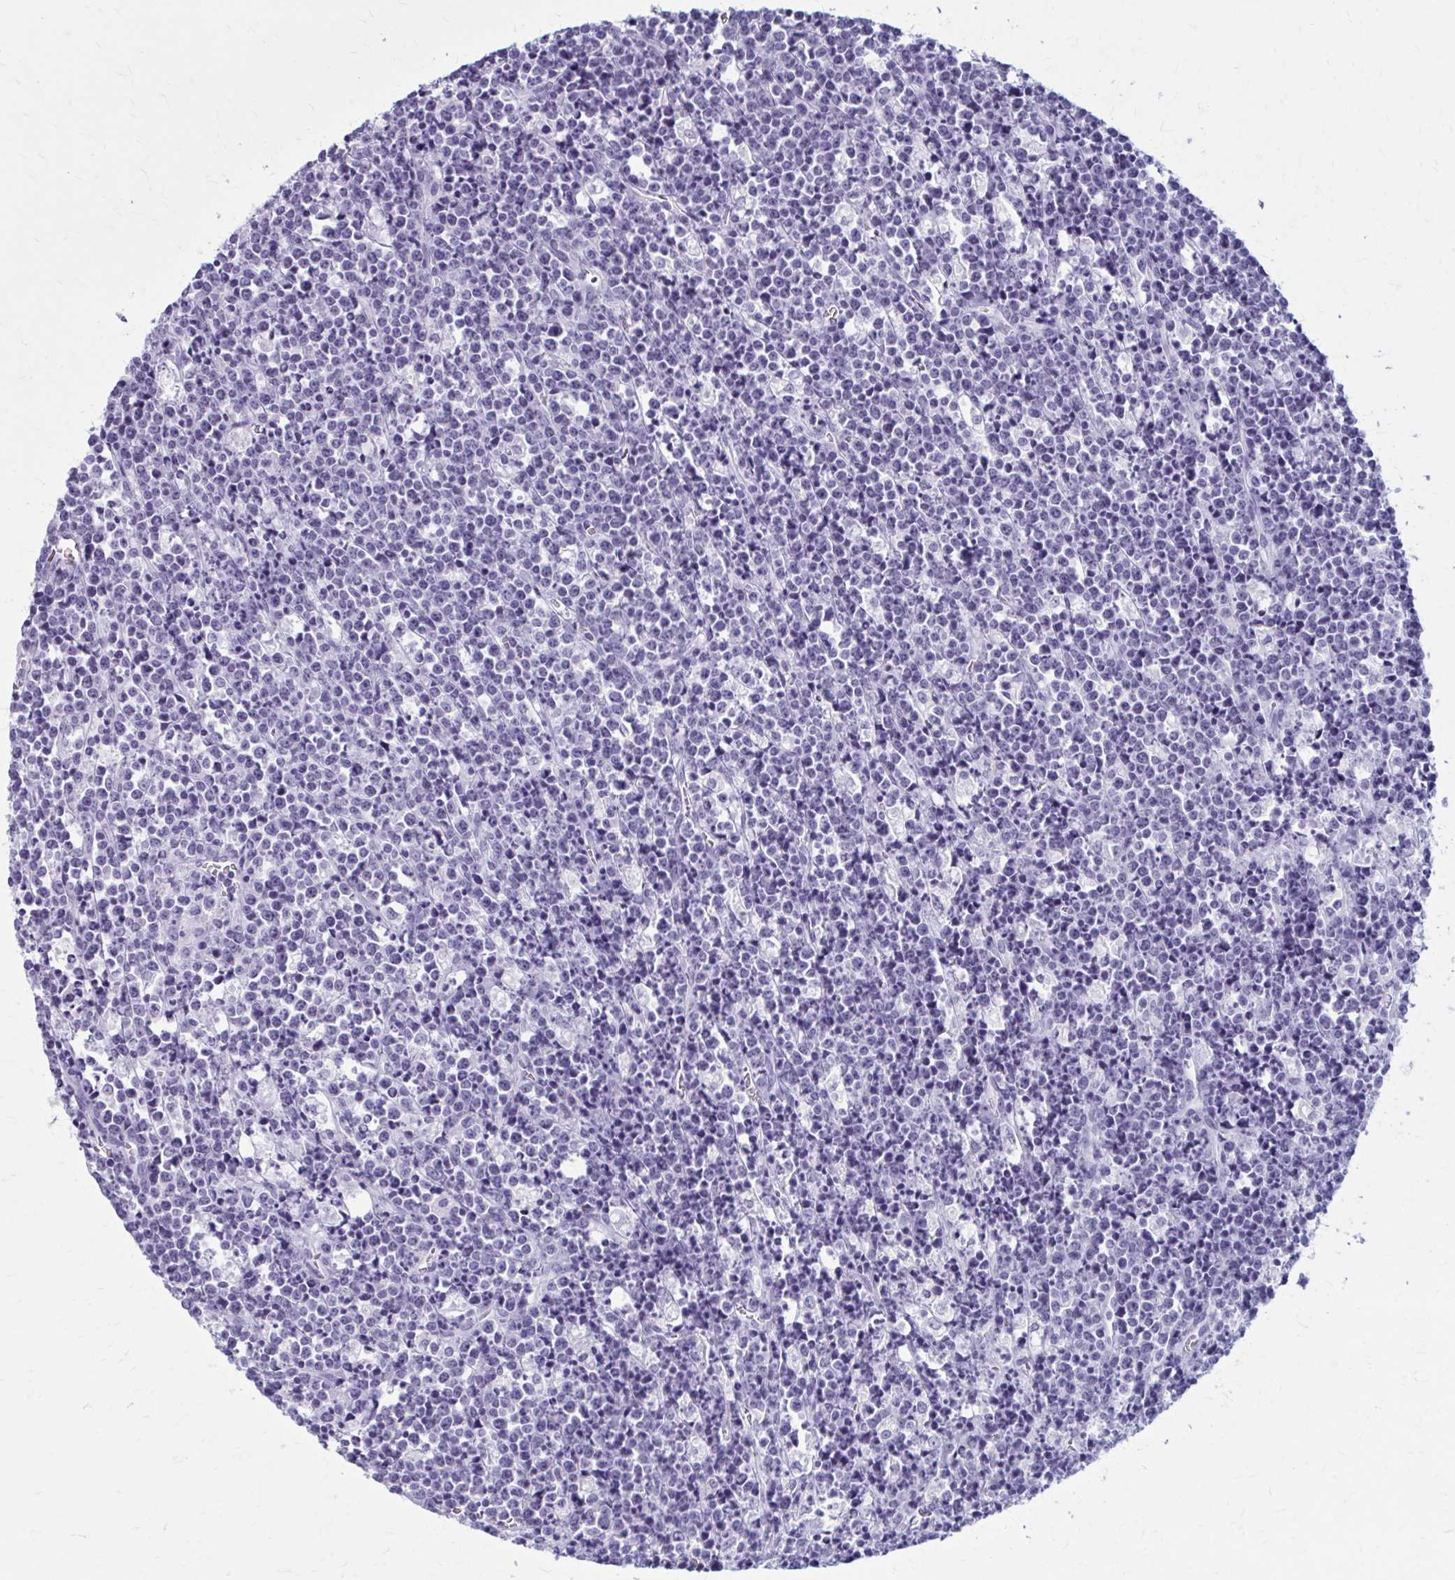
{"staining": {"intensity": "negative", "quantity": "none", "location": "none"}, "tissue": "lymphoma", "cell_type": "Tumor cells", "image_type": "cancer", "snomed": [{"axis": "morphology", "description": "Malignant lymphoma, non-Hodgkin's type, High grade"}, {"axis": "topography", "description": "Ovary"}], "caption": "Tumor cells show no significant protein positivity in high-grade malignant lymphoma, non-Hodgkin's type.", "gene": "ZDHHC7", "patient": {"sex": "female", "age": 56}}